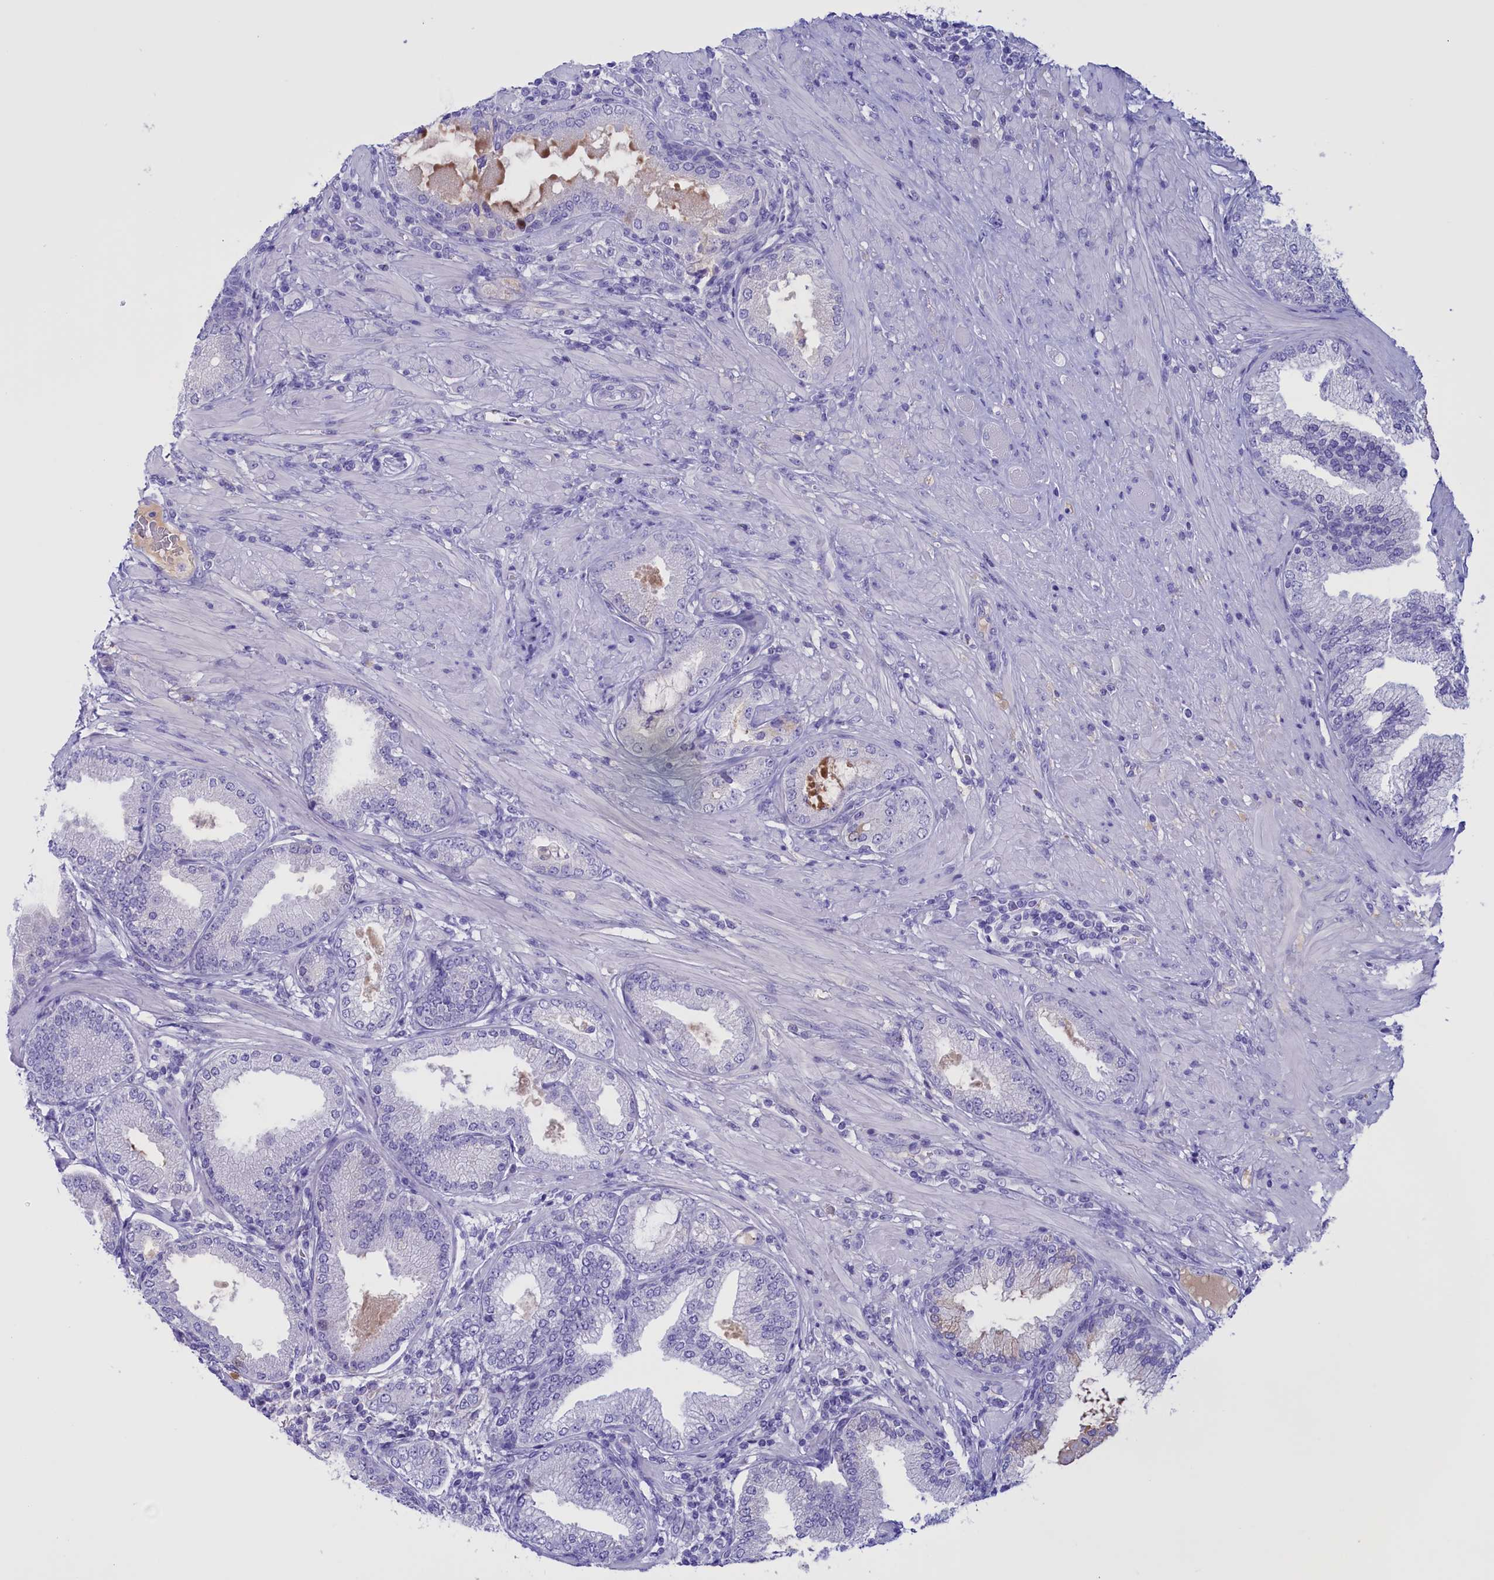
{"staining": {"intensity": "negative", "quantity": "none", "location": "none"}, "tissue": "prostate cancer", "cell_type": "Tumor cells", "image_type": "cancer", "snomed": [{"axis": "morphology", "description": "Adenocarcinoma, High grade"}, {"axis": "topography", "description": "Prostate"}], "caption": "Prostate cancer was stained to show a protein in brown. There is no significant positivity in tumor cells.", "gene": "PROK2", "patient": {"sex": "male", "age": 71}}